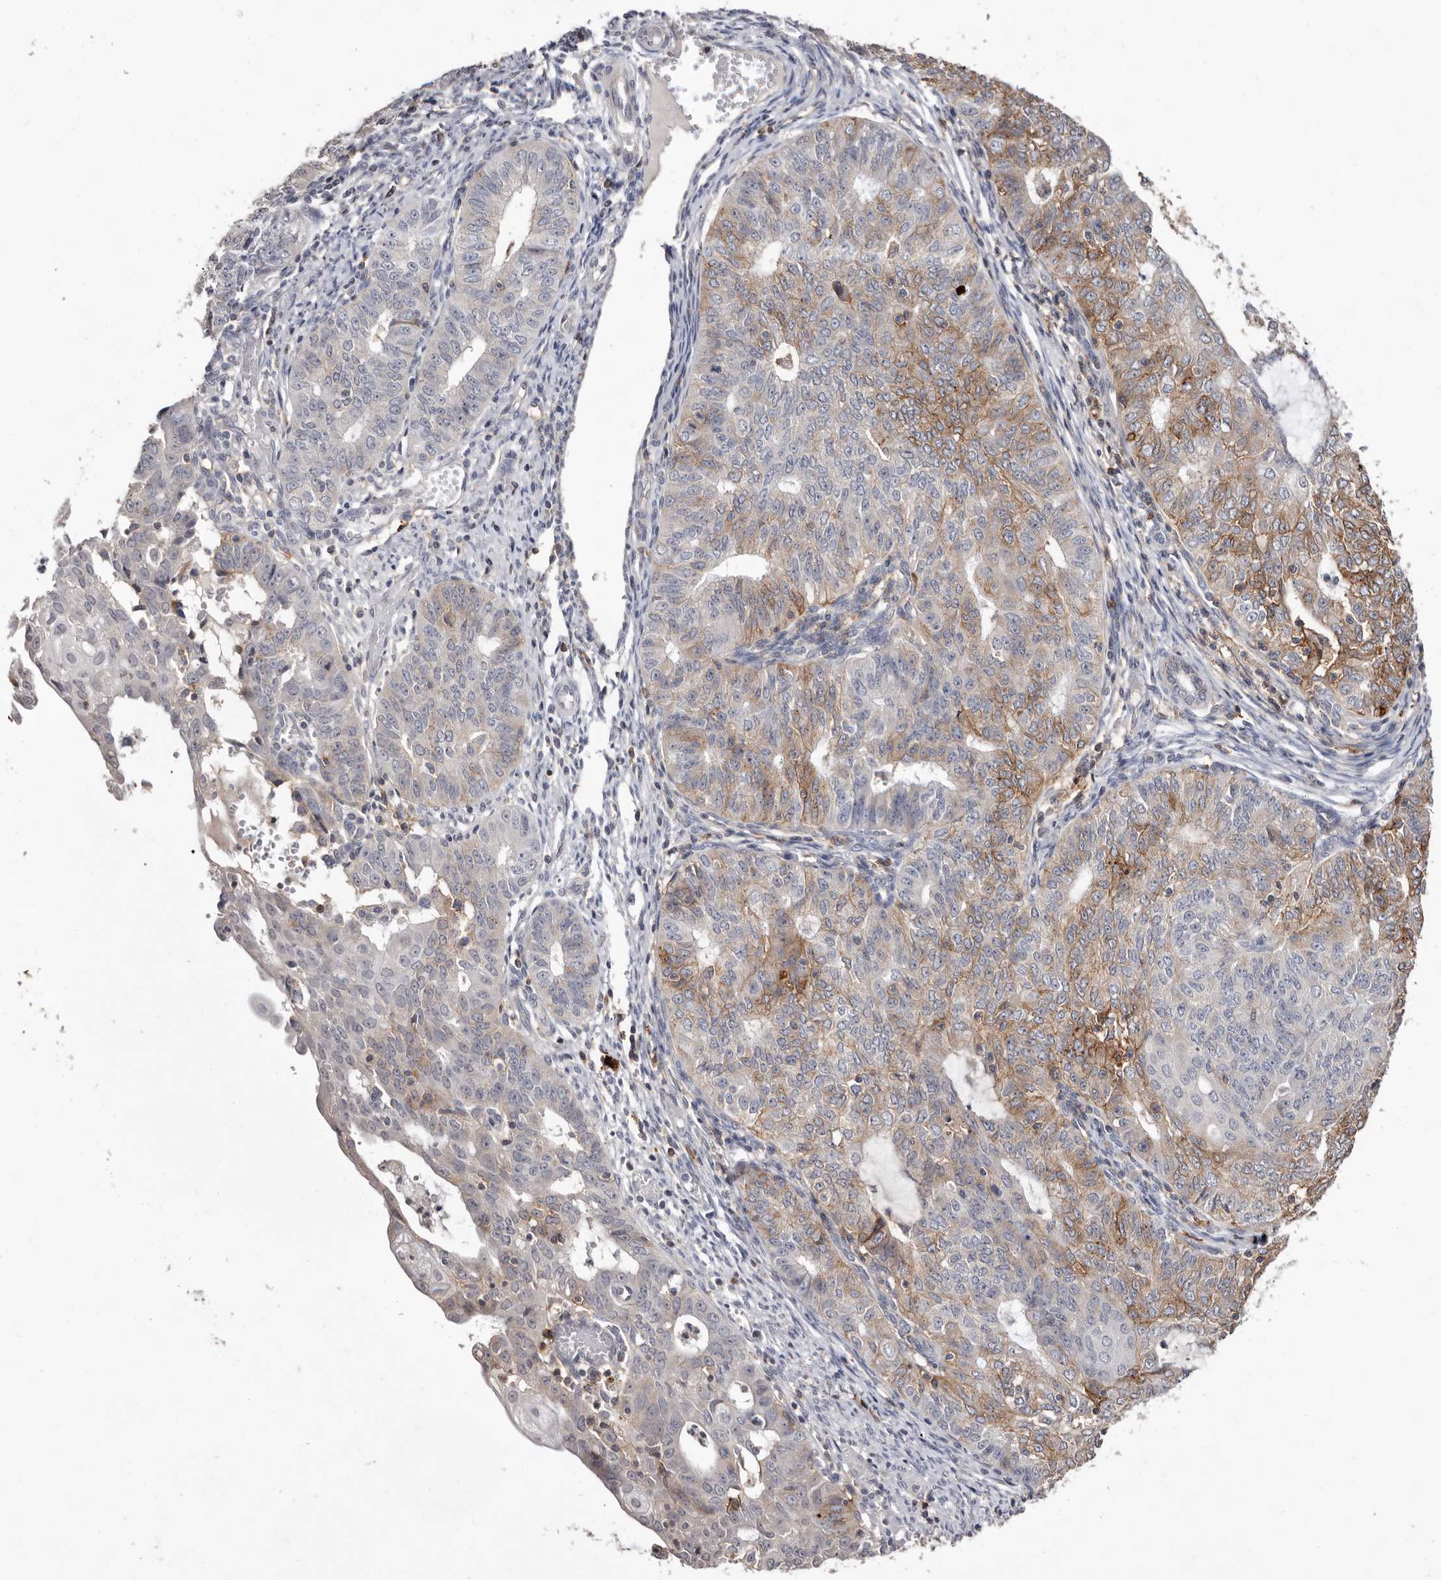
{"staining": {"intensity": "moderate", "quantity": "25%-75%", "location": "cytoplasmic/membranous"}, "tissue": "endometrial cancer", "cell_type": "Tumor cells", "image_type": "cancer", "snomed": [{"axis": "morphology", "description": "Adenocarcinoma, NOS"}, {"axis": "topography", "description": "Endometrium"}], "caption": "An image of adenocarcinoma (endometrial) stained for a protein displays moderate cytoplasmic/membranous brown staining in tumor cells.", "gene": "MMACHC", "patient": {"sex": "female", "age": 32}}